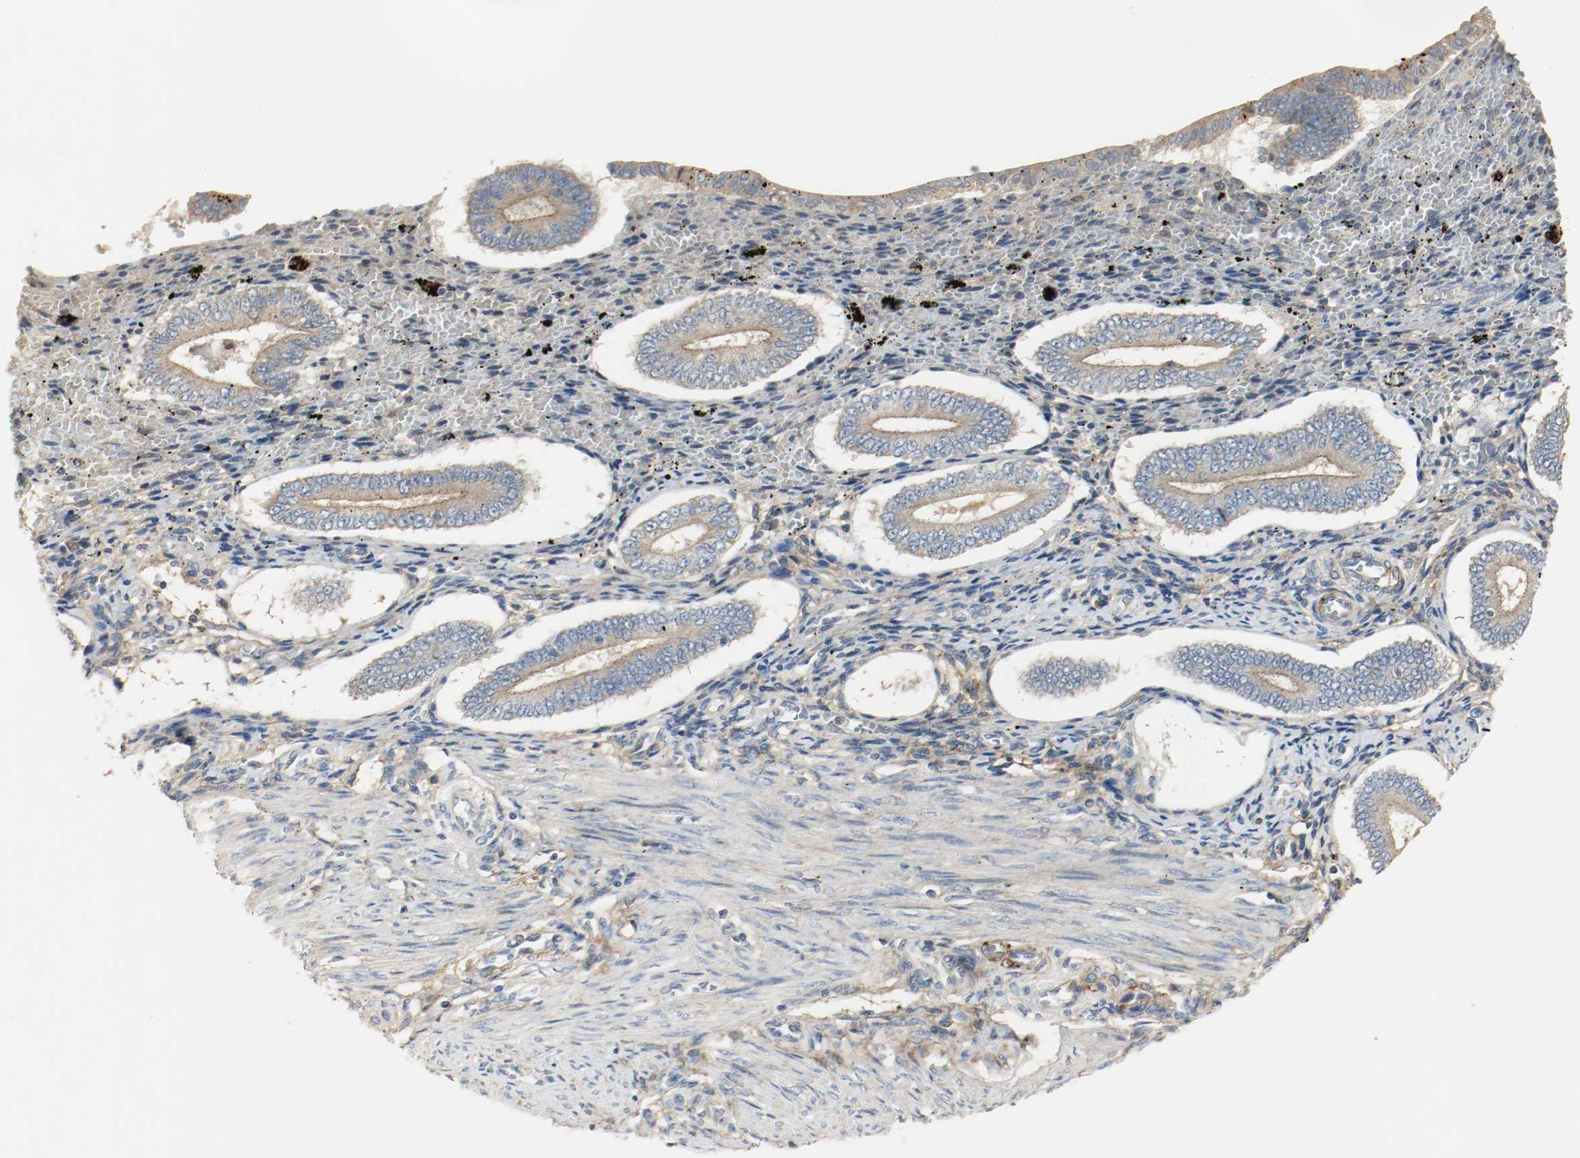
{"staining": {"intensity": "negative", "quantity": "none", "location": "none"}, "tissue": "endometrium", "cell_type": "Cells in endometrial stroma", "image_type": "normal", "snomed": [{"axis": "morphology", "description": "Normal tissue, NOS"}, {"axis": "topography", "description": "Endometrium"}], "caption": "IHC micrograph of normal endometrium stained for a protein (brown), which displays no staining in cells in endometrial stroma.", "gene": "MELTF", "patient": {"sex": "female", "age": 42}}